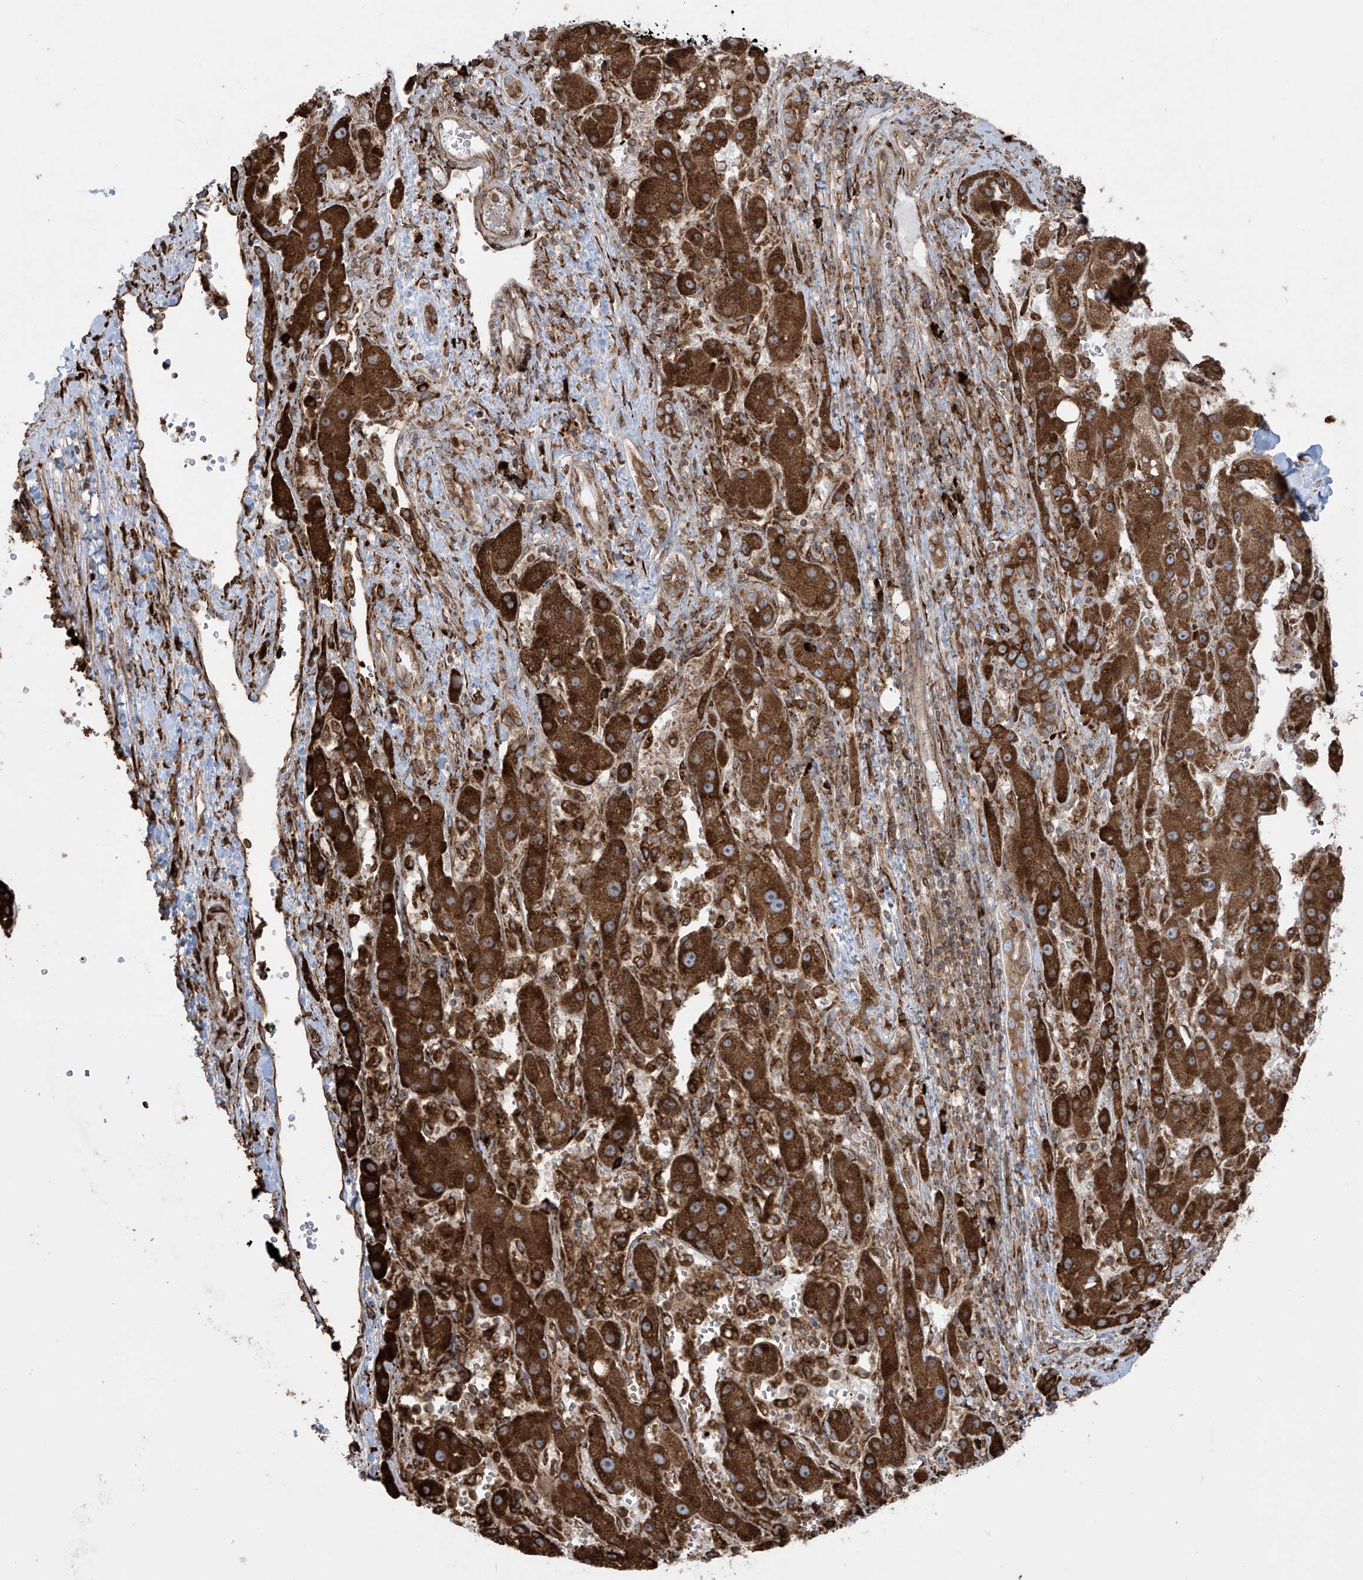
{"staining": {"intensity": "strong", "quantity": ">75%", "location": "cytoplasmic/membranous"}, "tissue": "liver cancer", "cell_type": "Tumor cells", "image_type": "cancer", "snomed": [{"axis": "morphology", "description": "Carcinoma, Hepatocellular, NOS"}, {"axis": "topography", "description": "Liver"}], "caption": "A high-resolution micrograph shows immunohistochemistry (IHC) staining of liver cancer (hepatocellular carcinoma), which demonstrates strong cytoplasmic/membranous expression in about >75% of tumor cells. The staining was performed using DAB (3,3'-diaminobenzidine) to visualize the protein expression in brown, while the nuclei were stained in blue with hematoxylin (Magnification: 20x).", "gene": "MX1", "patient": {"sex": "female", "age": 73}}